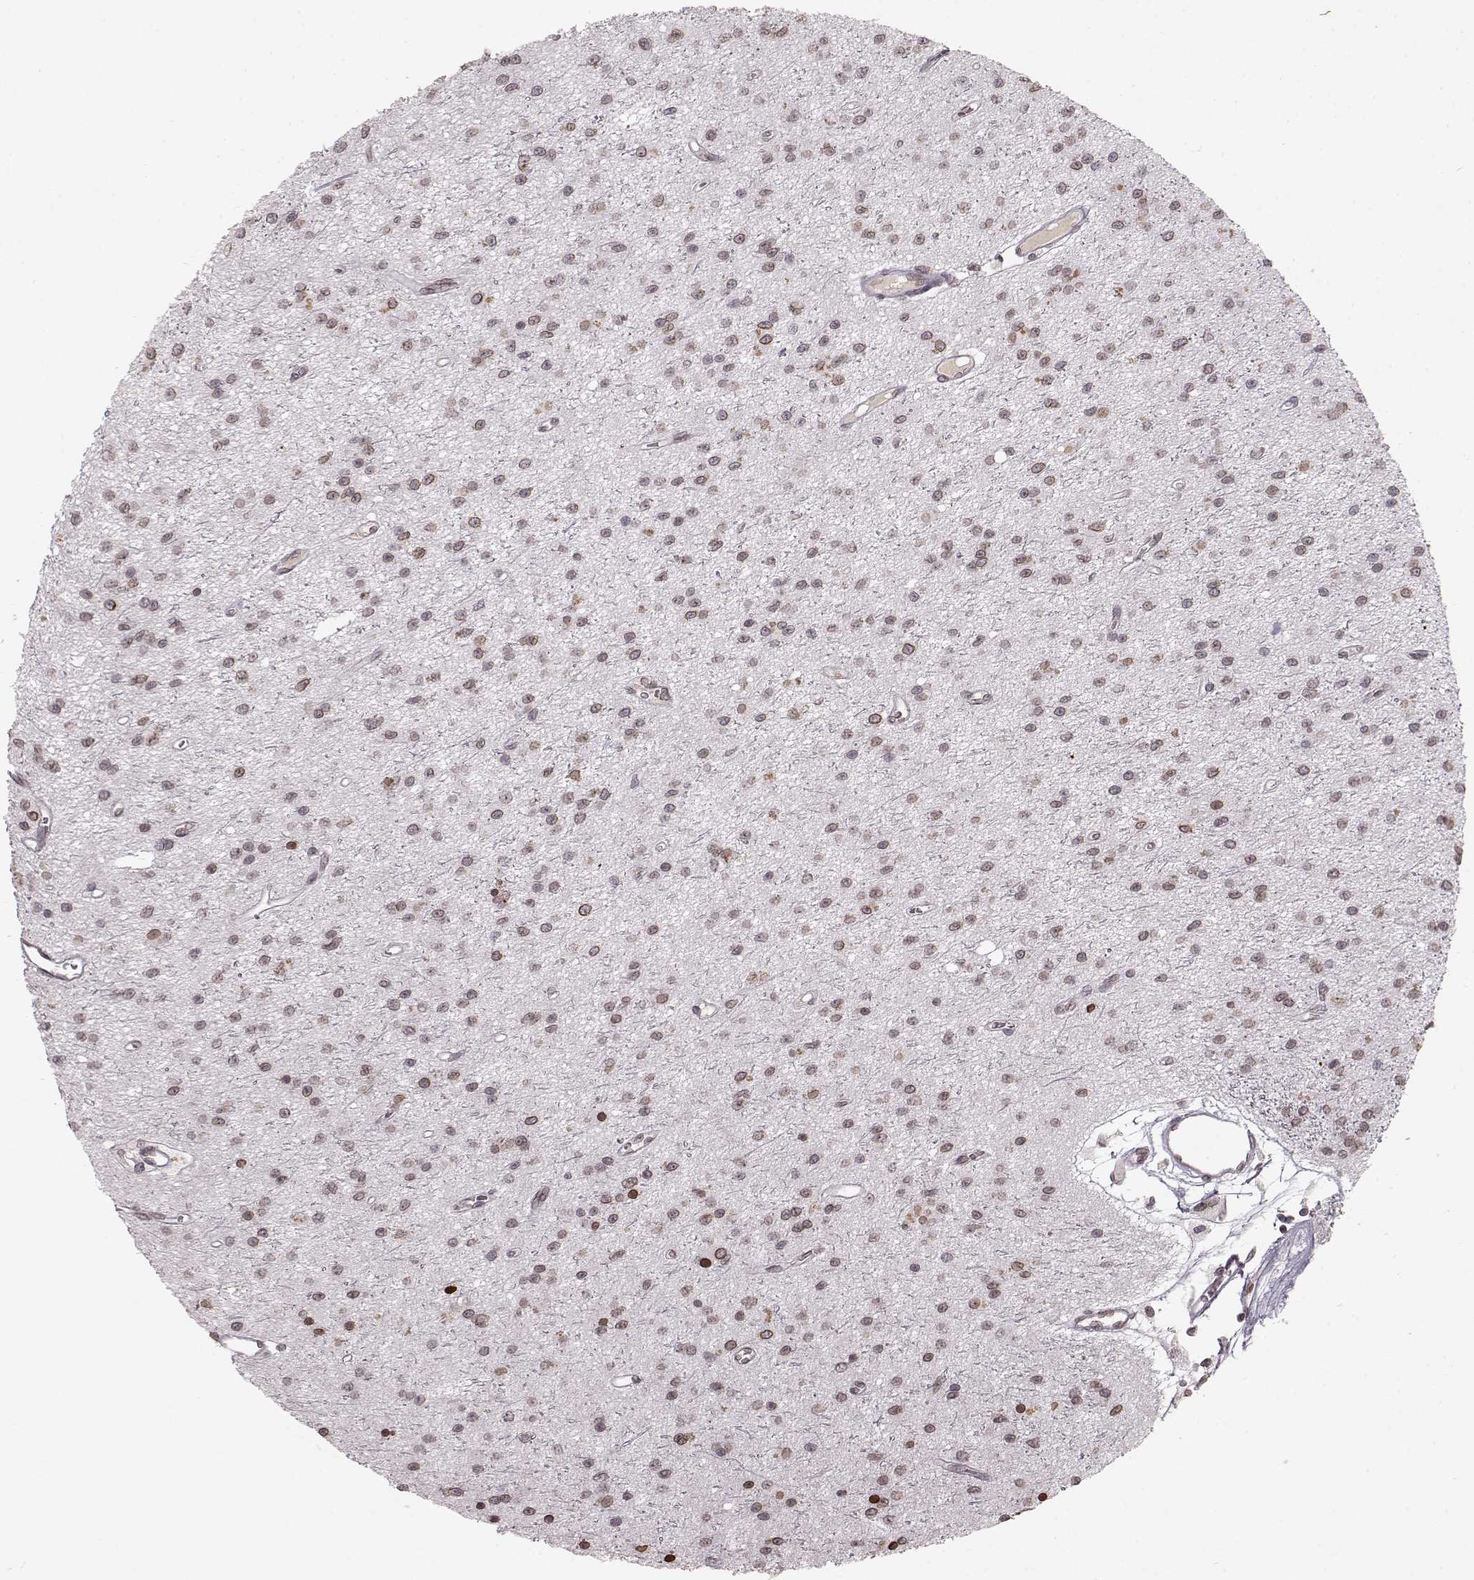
{"staining": {"intensity": "weak", "quantity": ">75%", "location": "cytoplasmic/membranous,nuclear"}, "tissue": "glioma", "cell_type": "Tumor cells", "image_type": "cancer", "snomed": [{"axis": "morphology", "description": "Glioma, malignant, Low grade"}, {"axis": "topography", "description": "Brain"}], "caption": "Weak cytoplasmic/membranous and nuclear expression for a protein is present in about >75% of tumor cells of malignant low-grade glioma using immunohistochemistry (IHC).", "gene": "DCAF12", "patient": {"sex": "female", "age": 45}}